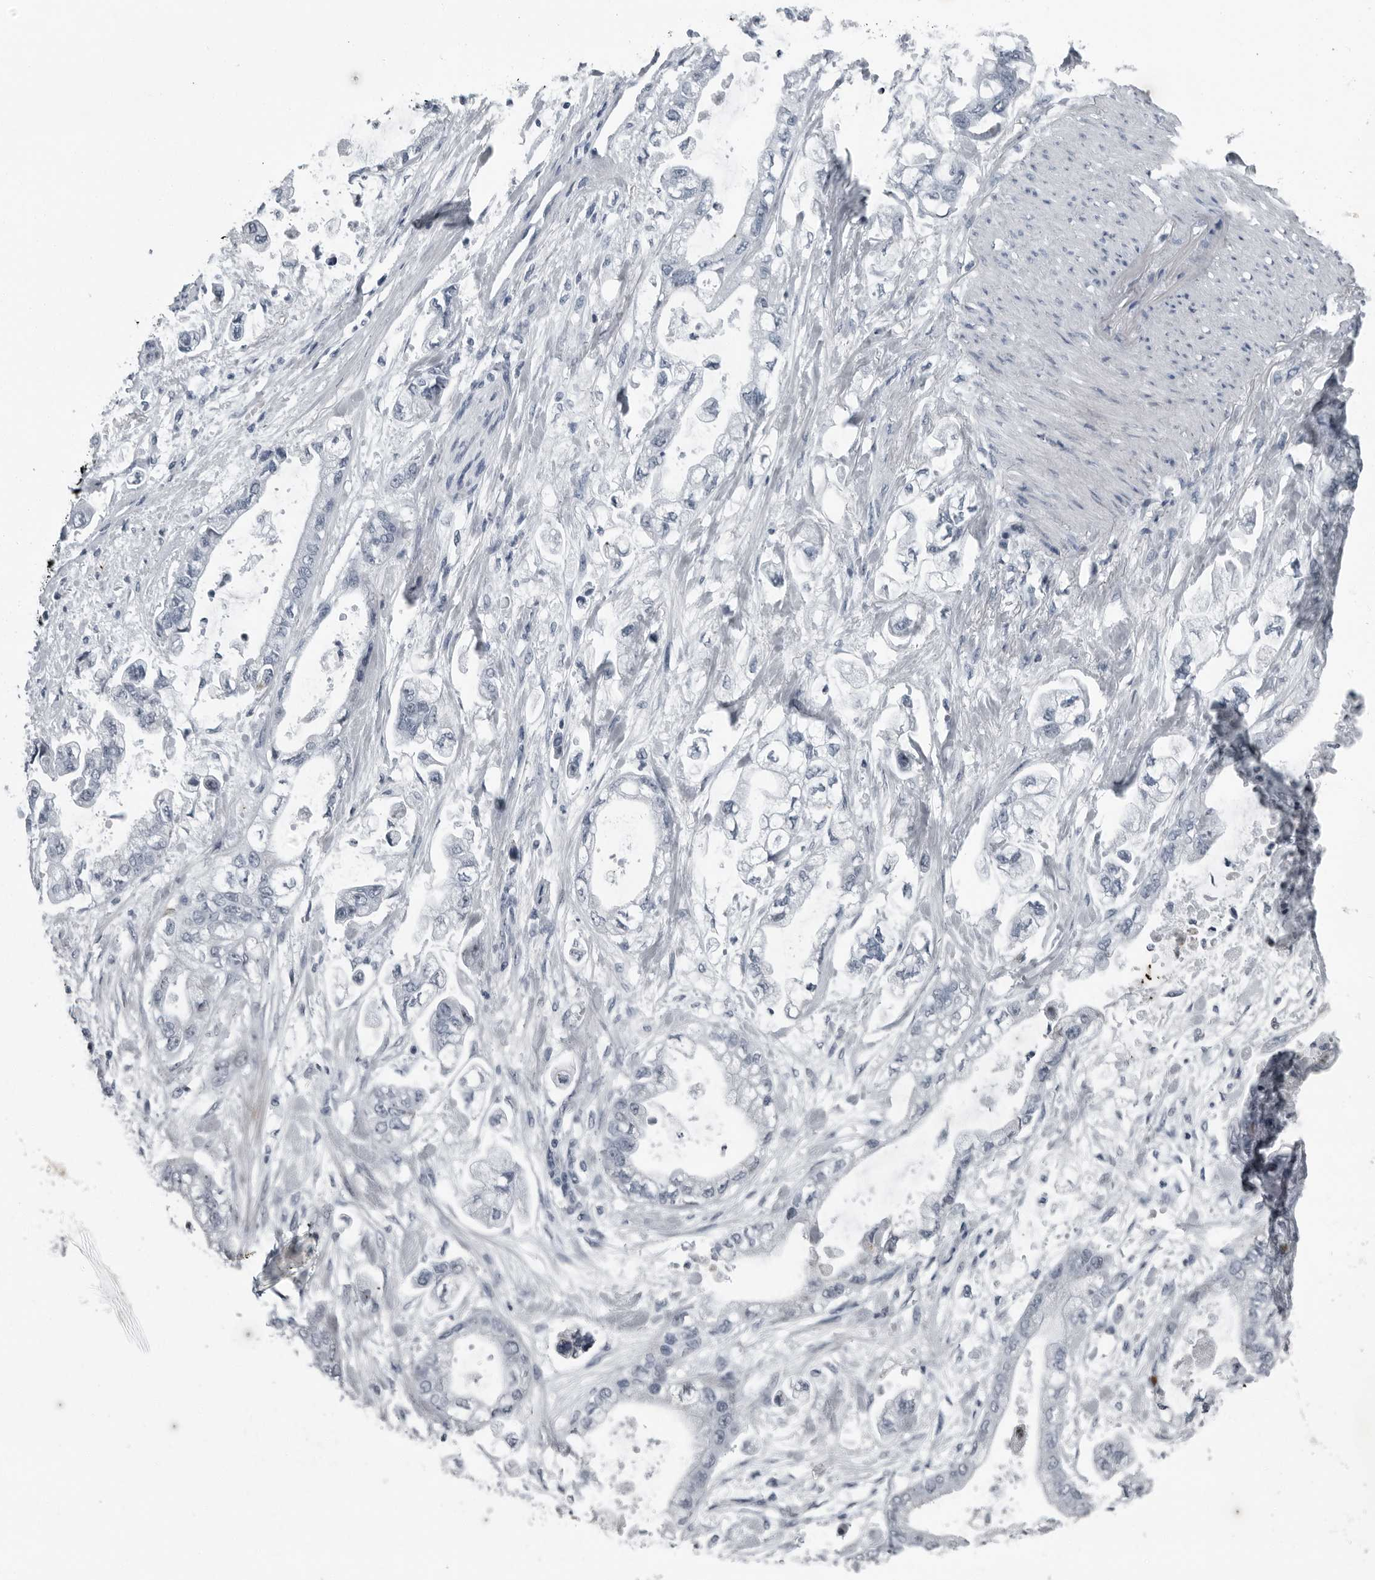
{"staining": {"intensity": "negative", "quantity": "none", "location": "none"}, "tissue": "stomach cancer", "cell_type": "Tumor cells", "image_type": "cancer", "snomed": [{"axis": "morphology", "description": "Normal tissue, NOS"}, {"axis": "morphology", "description": "Adenocarcinoma, NOS"}, {"axis": "topography", "description": "Stomach"}], "caption": "DAB (3,3'-diaminobenzidine) immunohistochemical staining of adenocarcinoma (stomach) demonstrates no significant expression in tumor cells.", "gene": "PDCD11", "patient": {"sex": "male", "age": 62}}